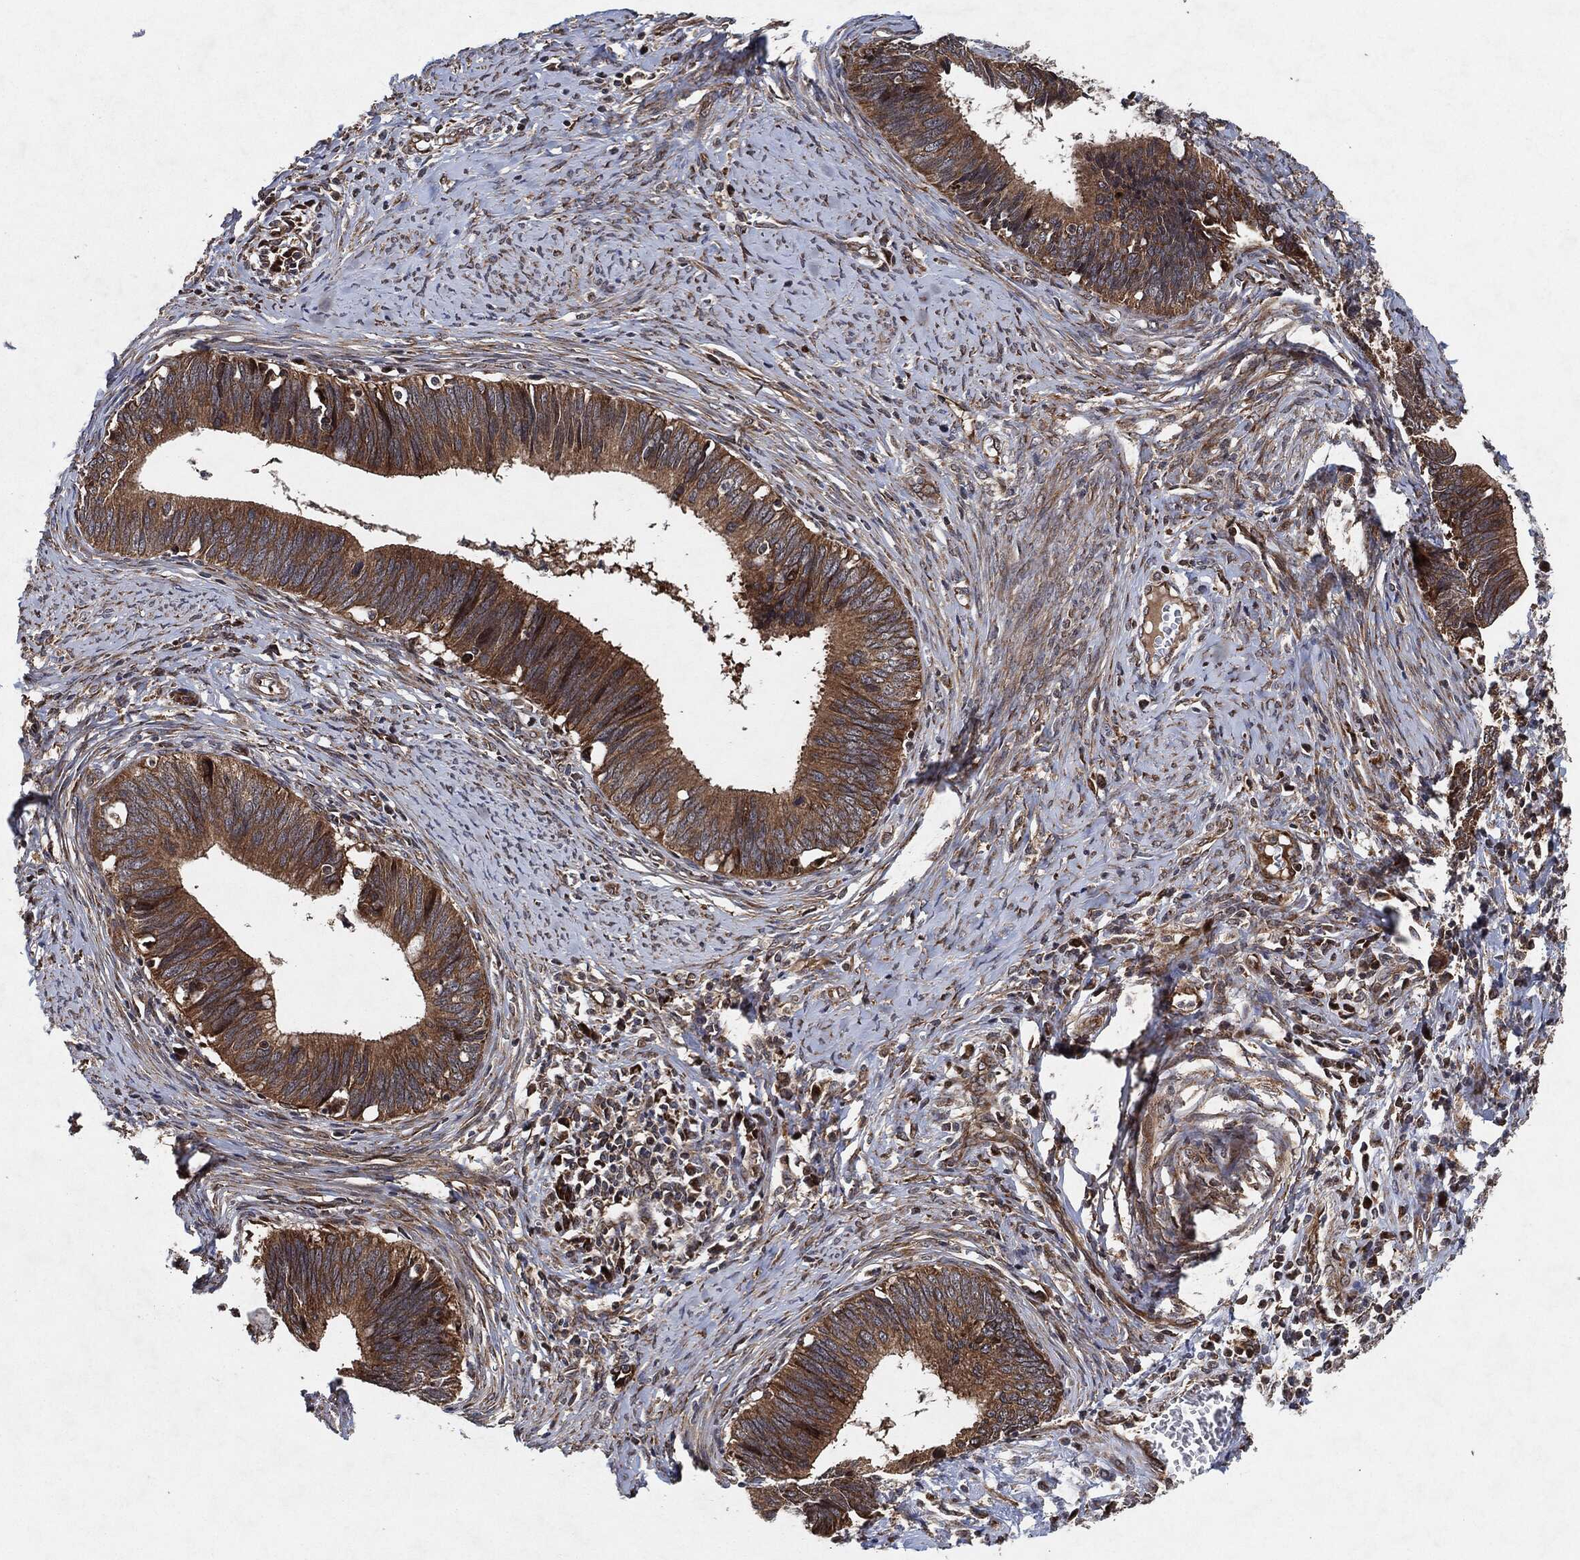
{"staining": {"intensity": "moderate", "quantity": "25%-75%", "location": "cytoplasmic/membranous"}, "tissue": "cervical cancer", "cell_type": "Tumor cells", "image_type": "cancer", "snomed": [{"axis": "morphology", "description": "Adenocarcinoma, NOS"}, {"axis": "topography", "description": "Cervix"}], "caption": "Immunohistochemical staining of human cervical cancer (adenocarcinoma) reveals moderate cytoplasmic/membranous protein expression in about 25%-75% of tumor cells.", "gene": "BCAR1", "patient": {"sex": "female", "age": 42}}